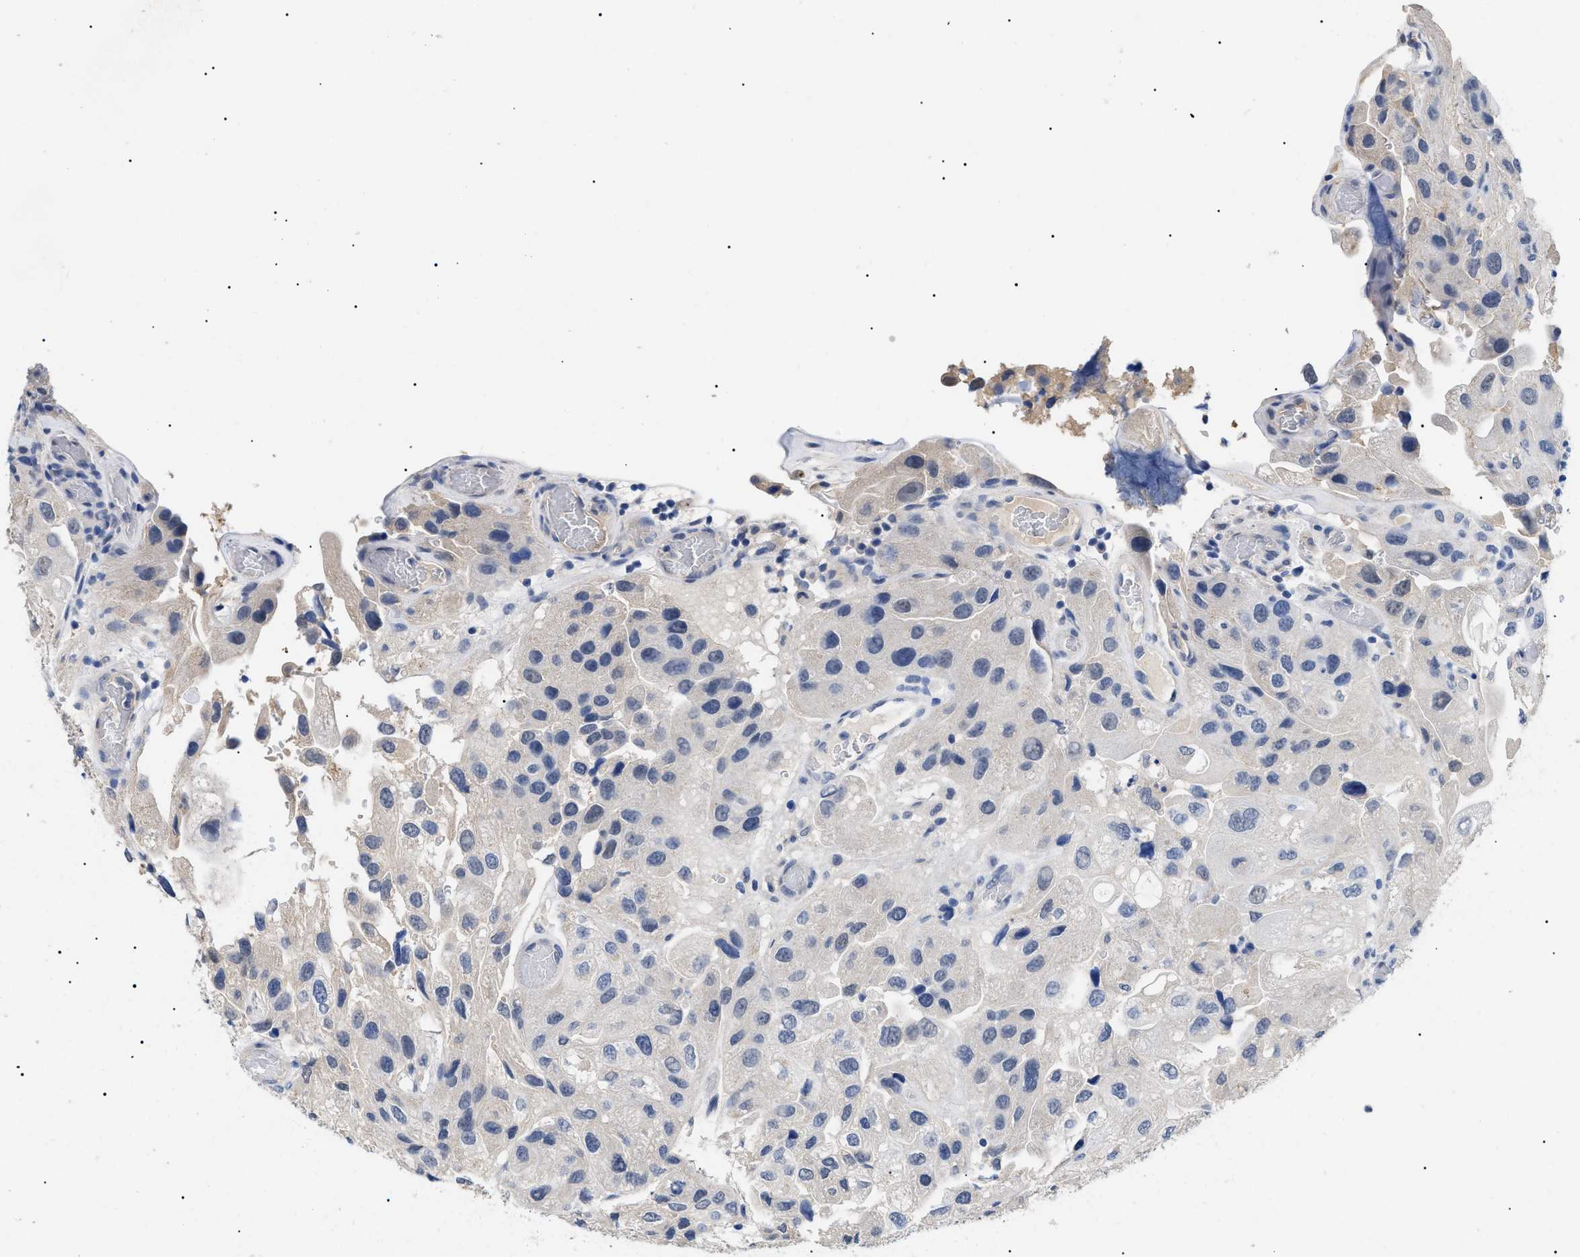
{"staining": {"intensity": "weak", "quantity": "<25%", "location": "cytoplasmic/membranous"}, "tissue": "urothelial cancer", "cell_type": "Tumor cells", "image_type": "cancer", "snomed": [{"axis": "morphology", "description": "Urothelial carcinoma, High grade"}, {"axis": "topography", "description": "Urinary bladder"}], "caption": "High magnification brightfield microscopy of urothelial carcinoma (high-grade) stained with DAB (brown) and counterstained with hematoxylin (blue): tumor cells show no significant expression.", "gene": "PRRT2", "patient": {"sex": "female", "age": 64}}